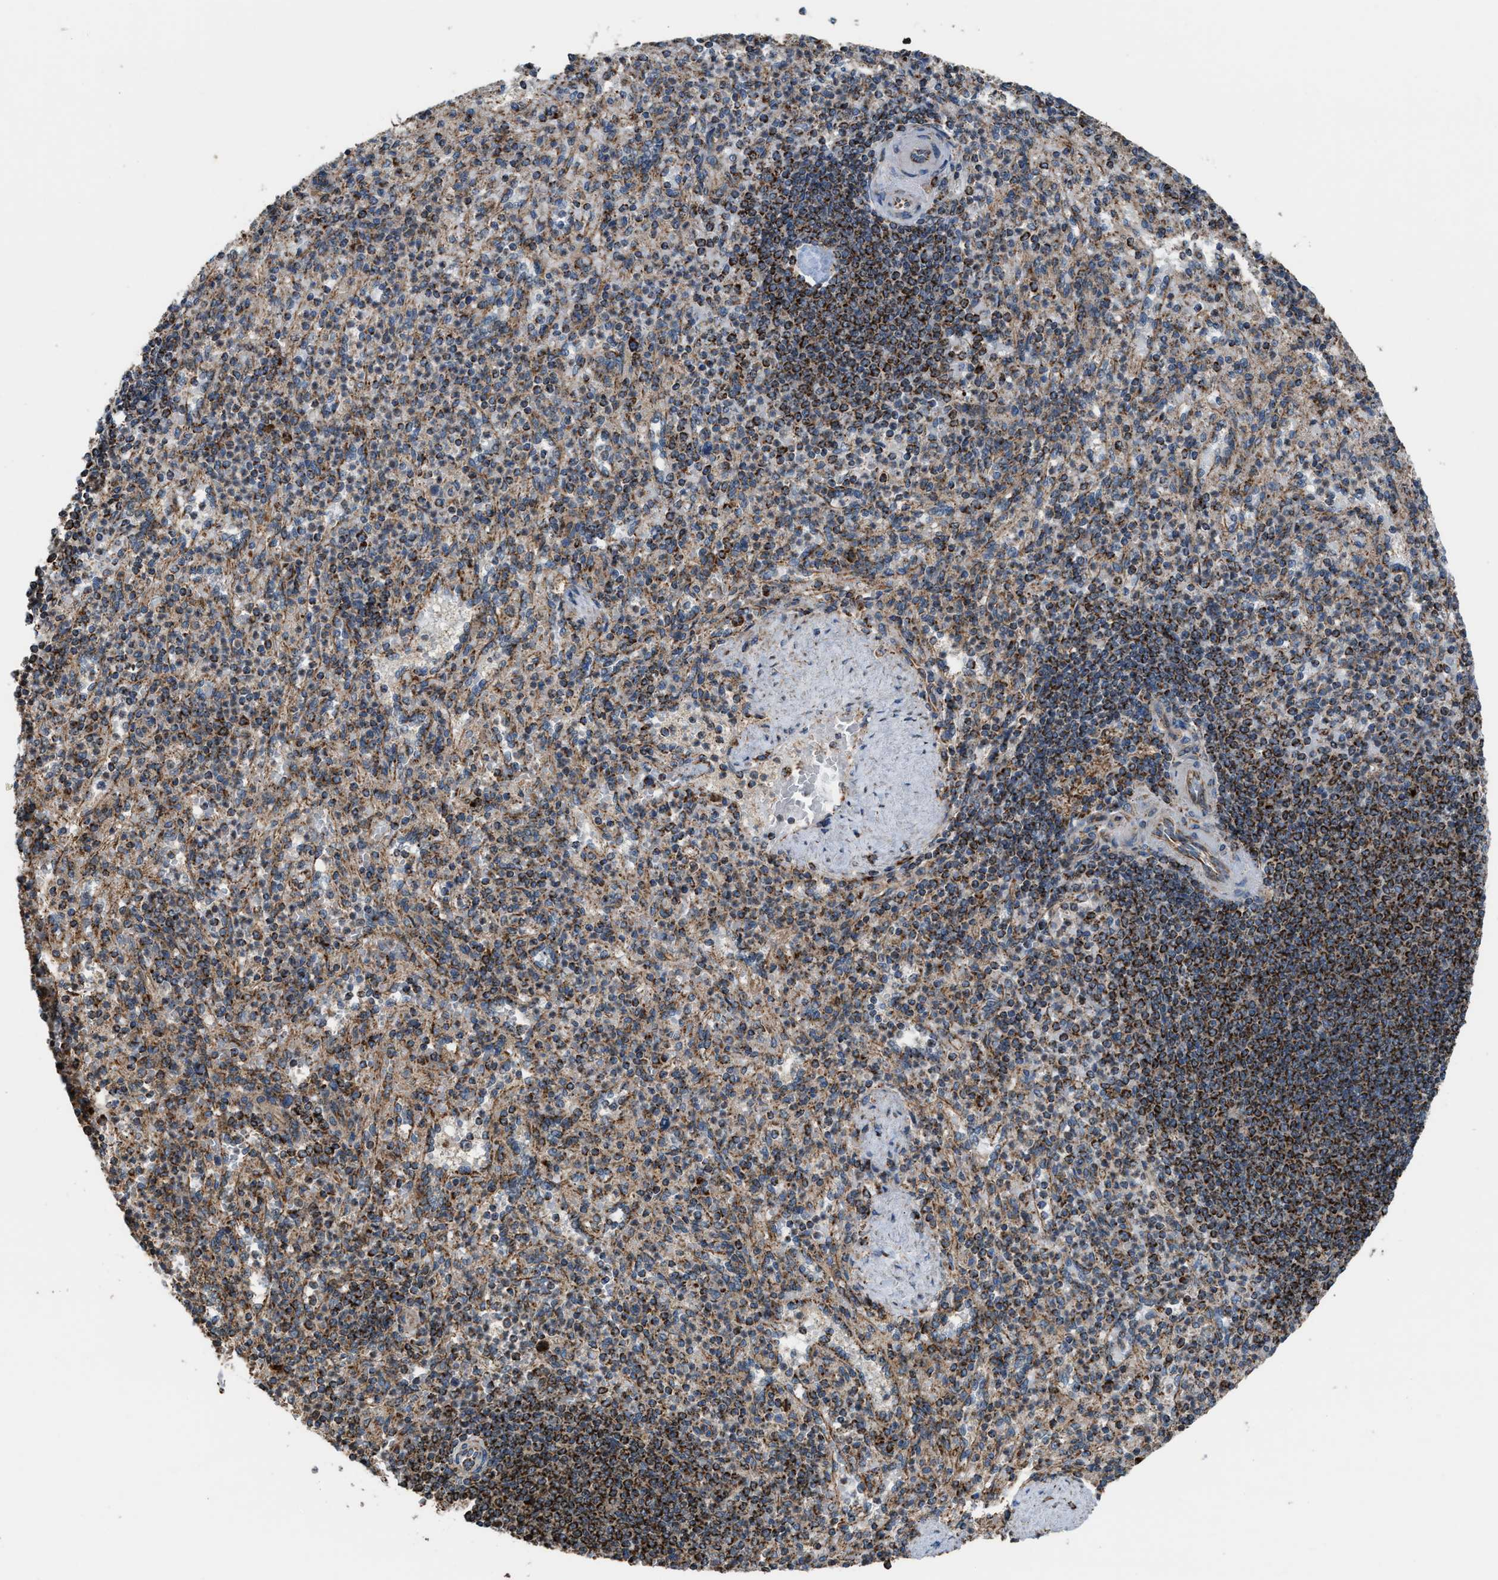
{"staining": {"intensity": "moderate", "quantity": ">75%", "location": "cytoplasmic/membranous"}, "tissue": "spleen", "cell_type": "Cells in red pulp", "image_type": "normal", "snomed": [{"axis": "morphology", "description": "Normal tissue, NOS"}, {"axis": "topography", "description": "Spleen"}], "caption": "Protein expression analysis of unremarkable spleen reveals moderate cytoplasmic/membranous staining in about >75% of cells in red pulp.", "gene": "SGSM2", "patient": {"sex": "female", "age": 74}}